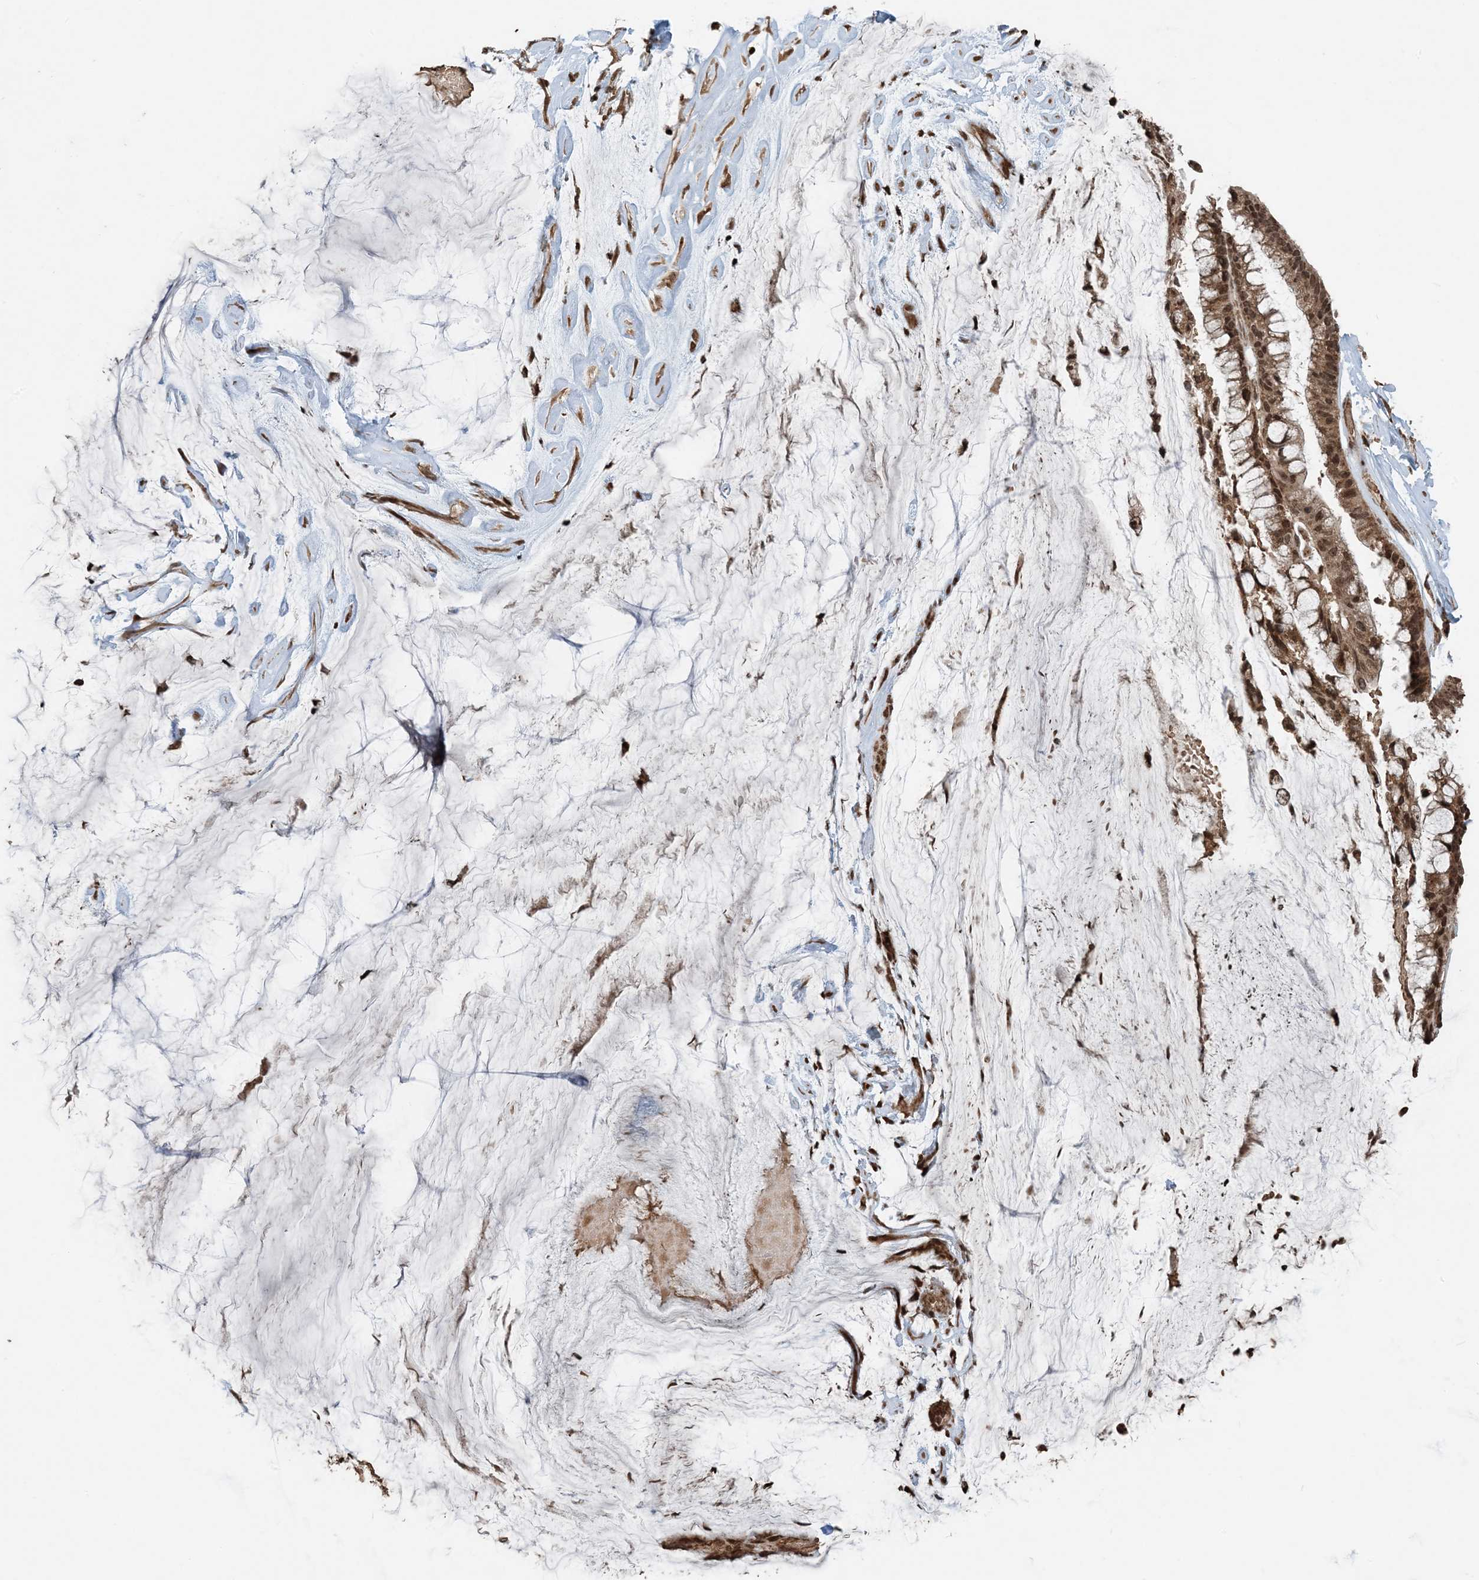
{"staining": {"intensity": "moderate", "quantity": ">75%", "location": "cytoplasmic/membranous,nuclear"}, "tissue": "ovarian cancer", "cell_type": "Tumor cells", "image_type": "cancer", "snomed": [{"axis": "morphology", "description": "Cystadenocarcinoma, mucinous, NOS"}, {"axis": "topography", "description": "Ovary"}], "caption": "Ovarian mucinous cystadenocarcinoma stained for a protein reveals moderate cytoplasmic/membranous and nuclear positivity in tumor cells. The staining is performed using DAB (3,3'-diaminobenzidine) brown chromogen to label protein expression. The nuclei are counter-stained blue using hematoxylin.", "gene": "ZFAND2B", "patient": {"sex": "female", "age": 39}}